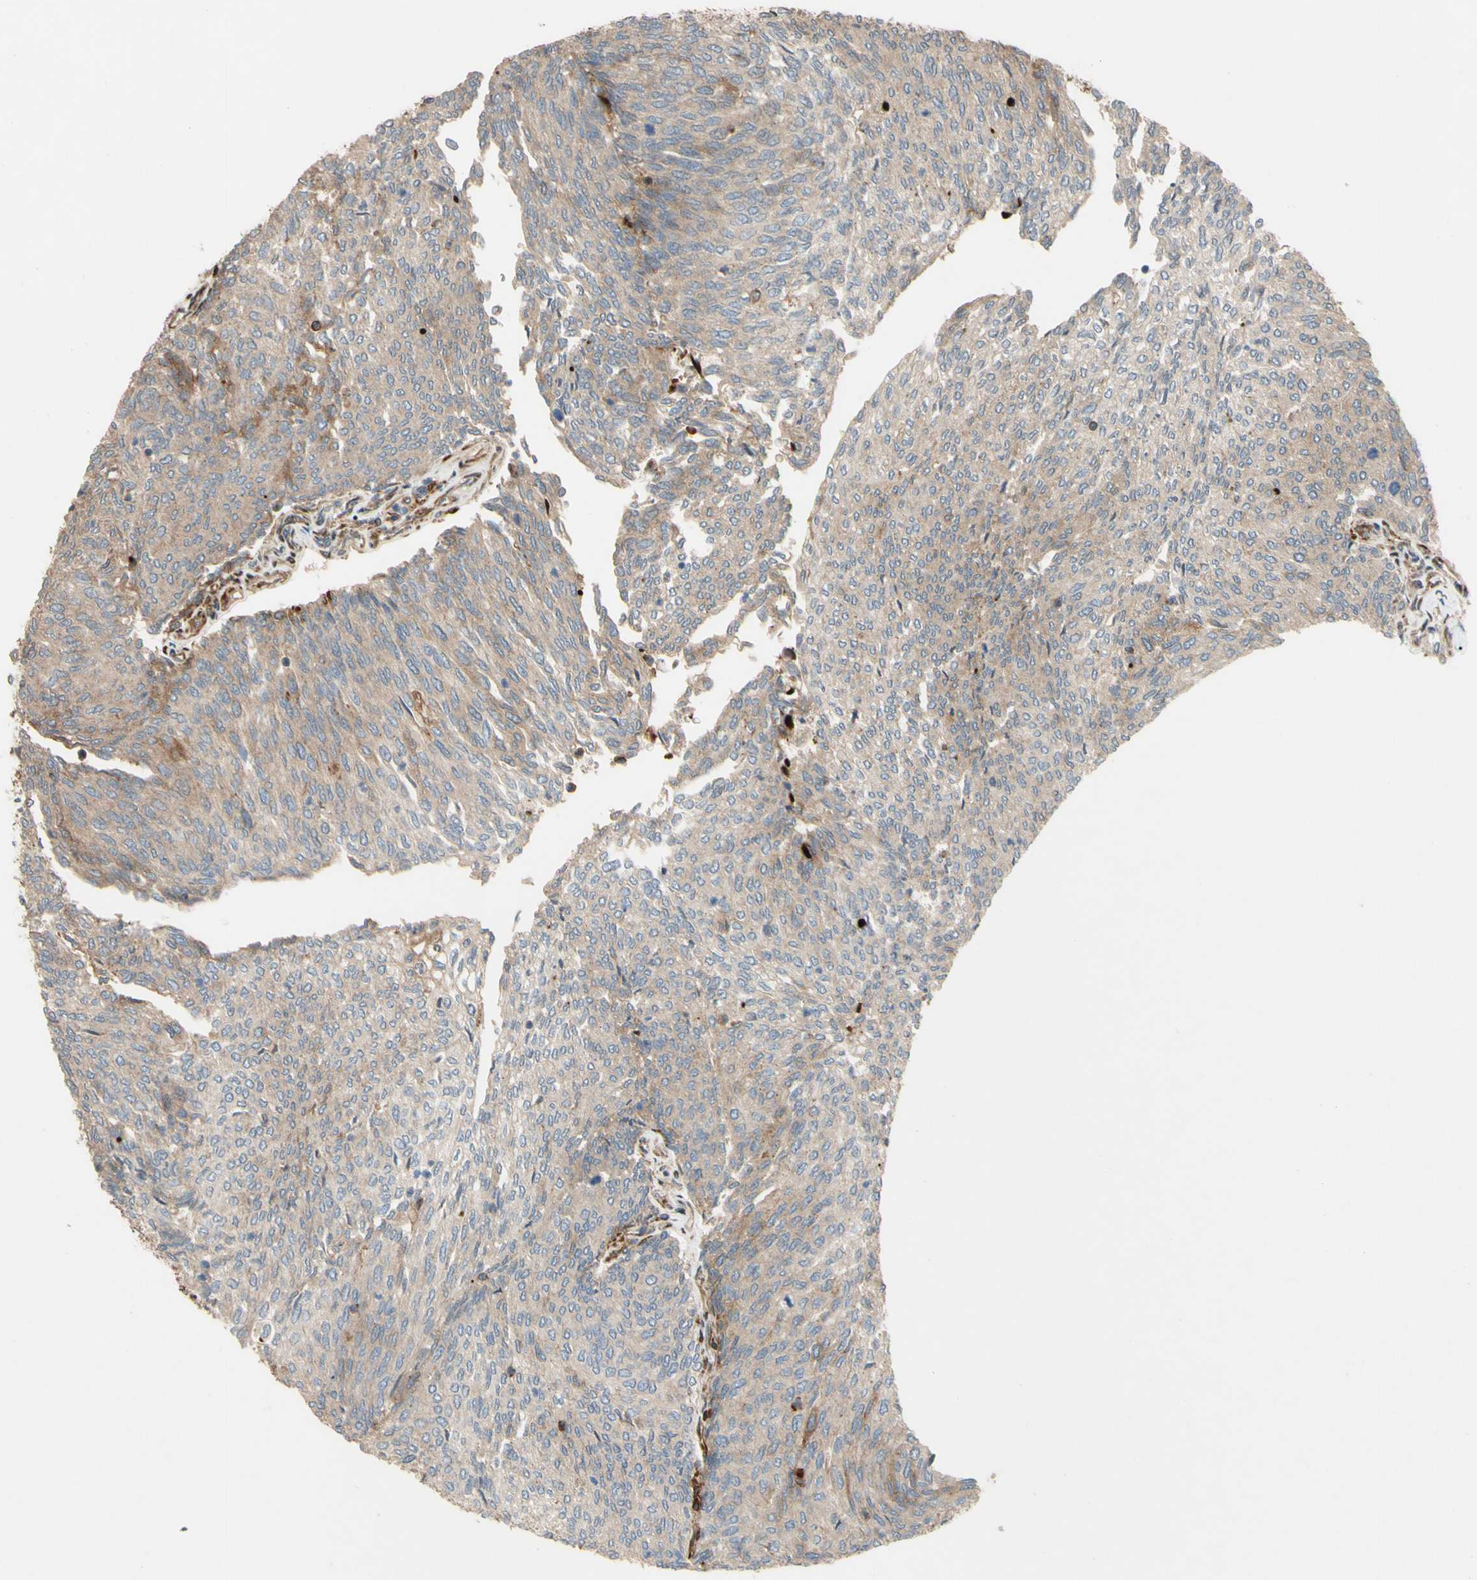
{"staining": {"intensity": "weak", "quantity": ">75%", "location": "cytoplasmic/membranous"}, "tissue": "urothelial cancer", "cell_type": "Tumor cells", "image_type": "cancer", "snomed": [{"axis": "morphology", "description": "Urothelial carcinoma, Low grade"}, {"axis": "topography", "description": "Urinary bladder"}], "caption": "Weak cytoplasmic/membranous positivity for a protein is present in about >75% of tumor cells of urothelial cancer using immunohistochemistry (IHC).", "gene": "SPTLC1", "patient": {"sex": "female", "age": 79}}